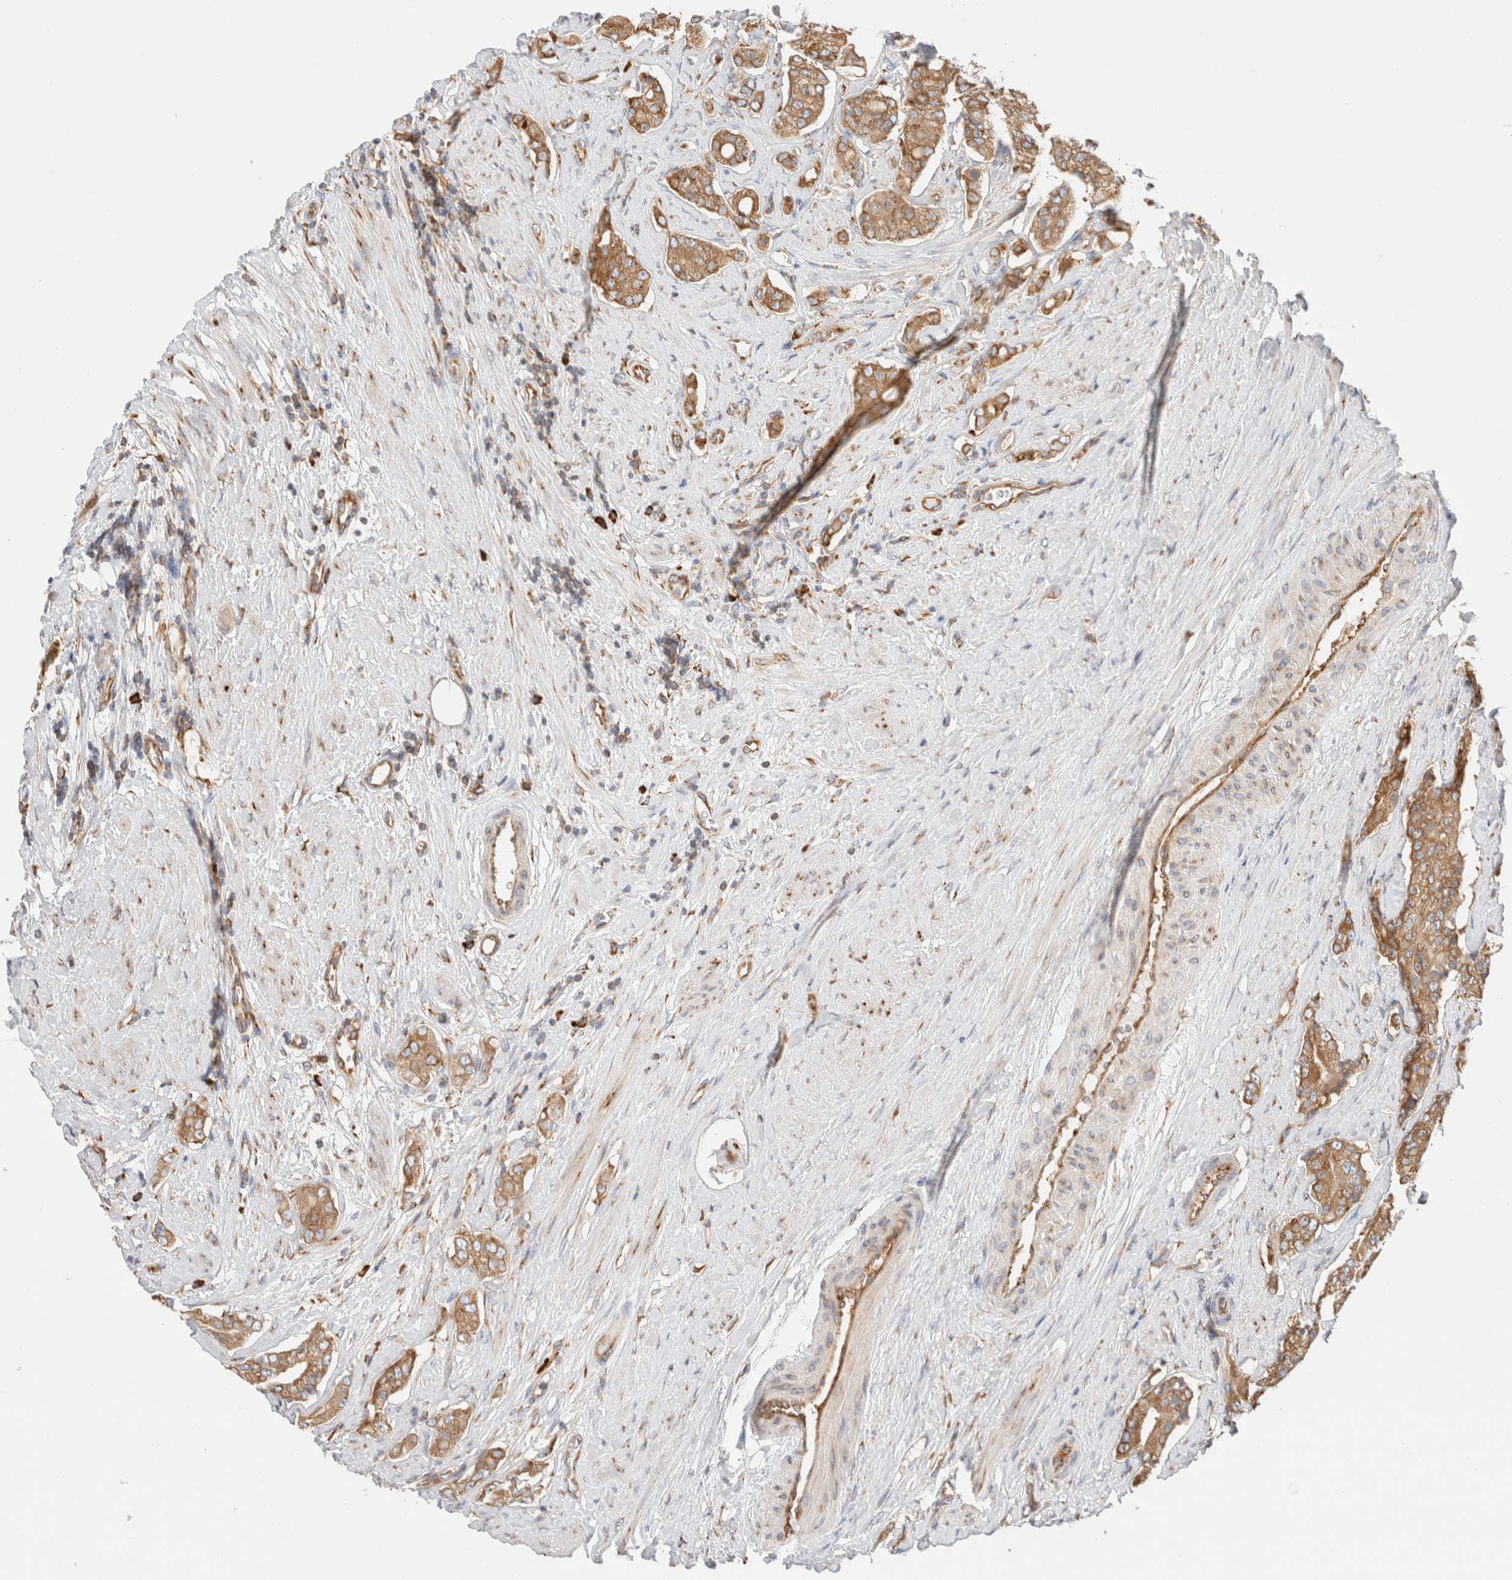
{"staining": {"intensity": "moderate", "quantity": ">75%", "location": "cytoplasmic/membranous"}, "tissue": "prostate cancer", "cell_type": "Tumor cells", "image_type": "cancer", "snomed": [{"axis": "morphology", "description": "Adenocarcinoma, High grade"}, {"axis": "topography", "description": "Prostate"}], "caption": "Prostate cancer stained with a brown dye demonstrates moderate cytoplasmic/membranous positive expression in about >75% of tumor cells.", "gene": "ZC2HC1A", "patient": {"sex": "male", "age": 71}}